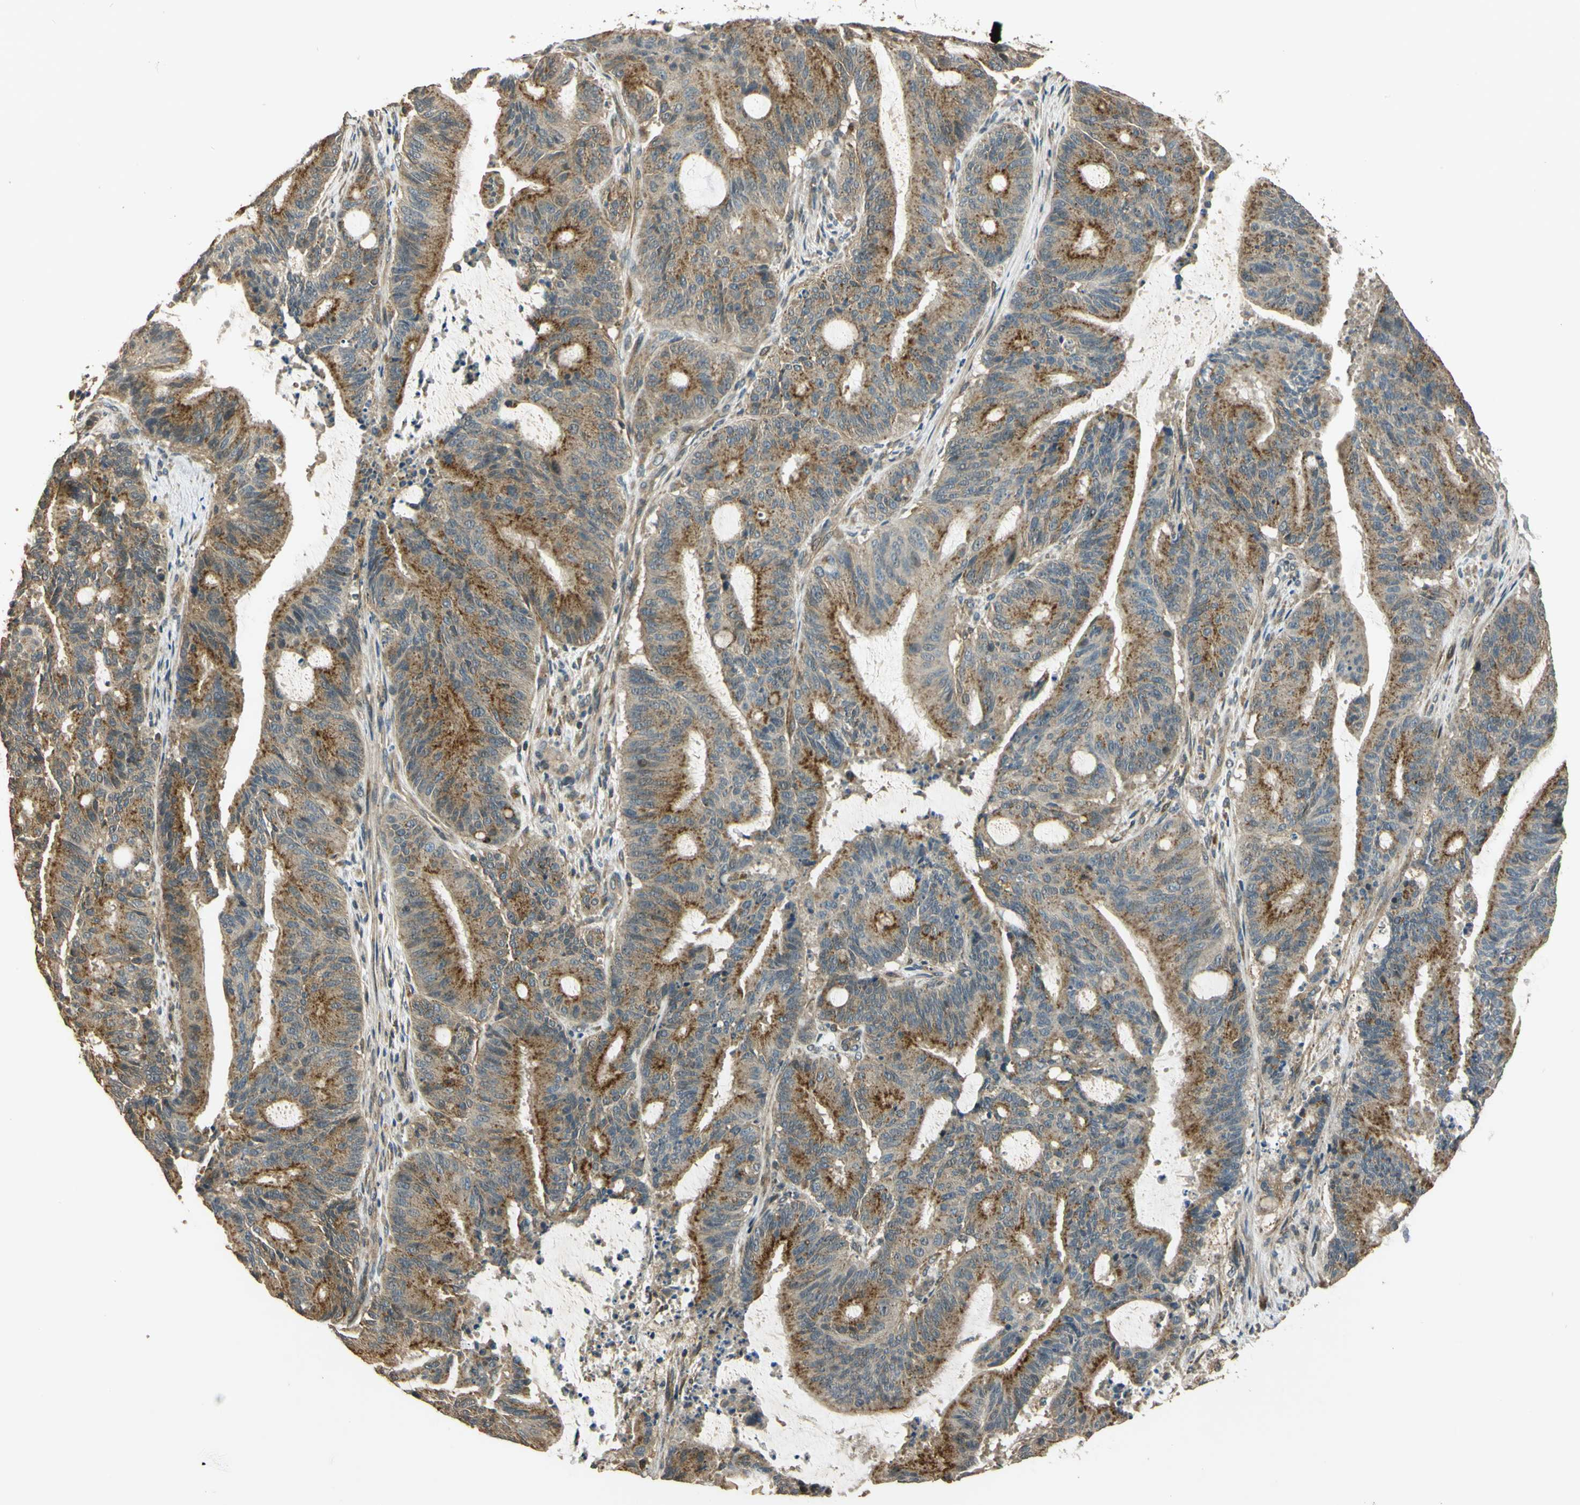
{"staining": {"intensity": "moderate", "quantity": ">75%", "location": "cytoplasmic/membranous"}, "tissue": "liver cancer", "cell_type": "Tumor cells", "image_type": "cancer", "snomed": [{"axis": "morphology", "description": "Cholangiocarcinoma"}, {"axis": "topography", "description": "Liver"}], "caption": "There is medium levels of moderate cytoplasmic/membranous positivity in tumor cells of liver cholangiocarcinoma, as demonstrated by immunohistochemical staining (brown color).", "gene": "LAMTOR1", "patient": {"sex": "female", "age": 73}}